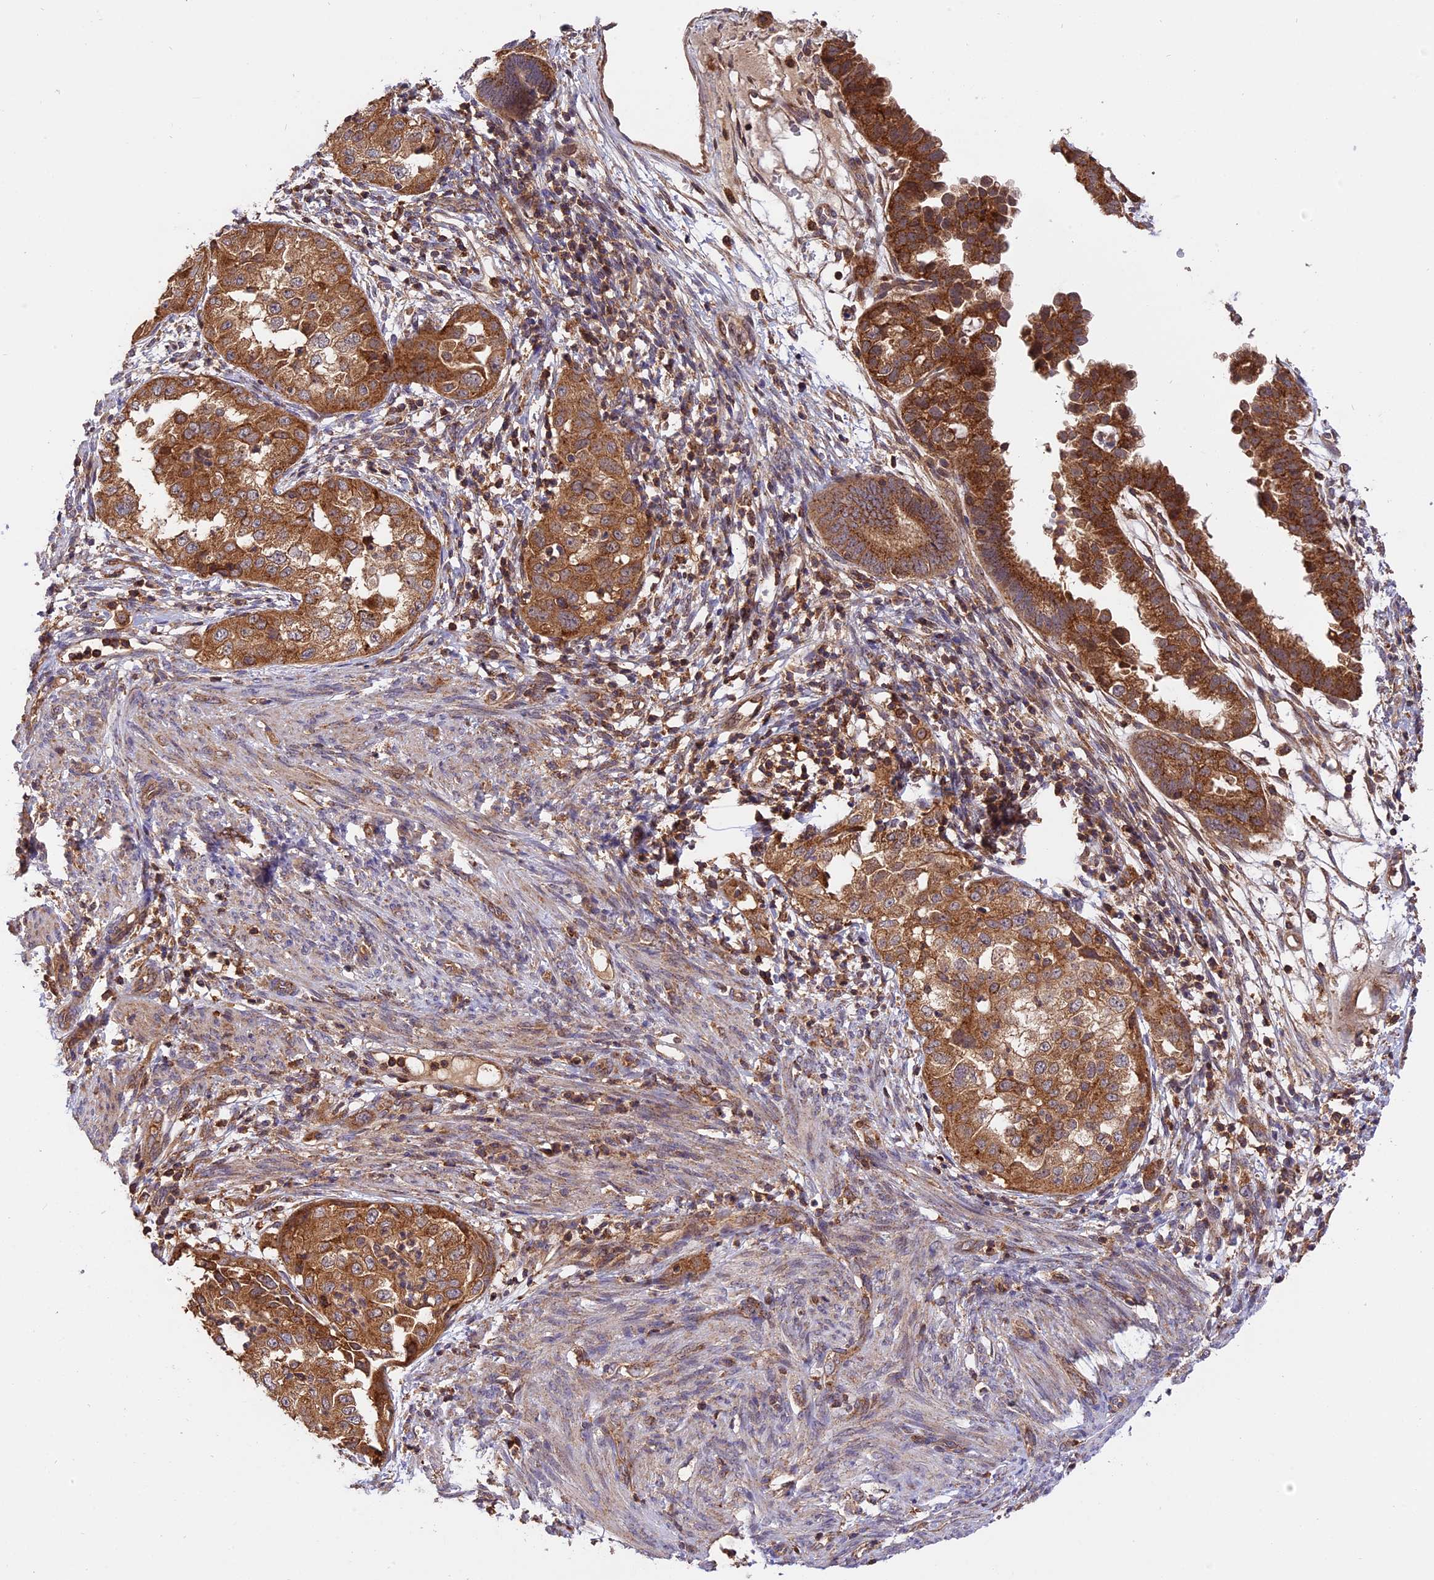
{"staining": {"intensity": "moderate", "quantity": ">75%", "location": "cytoplasmic/membranous"}, "tissue": "endometrial cancer", "cell_type": "Tumor cells", "image_type": "cancer", "snomed": [{"axis": "morphology", "description": "Adenocarcinoma, NOS"}, {"axis": "topography", "description": "Endometrium"}], "caption": "A brown stain shows moderate cytoplasmic/membranous staining of a protein in endometrial cancer tumor cells.", "gene": "PEX3", "patient": {"sex": "female", "age": 85}}